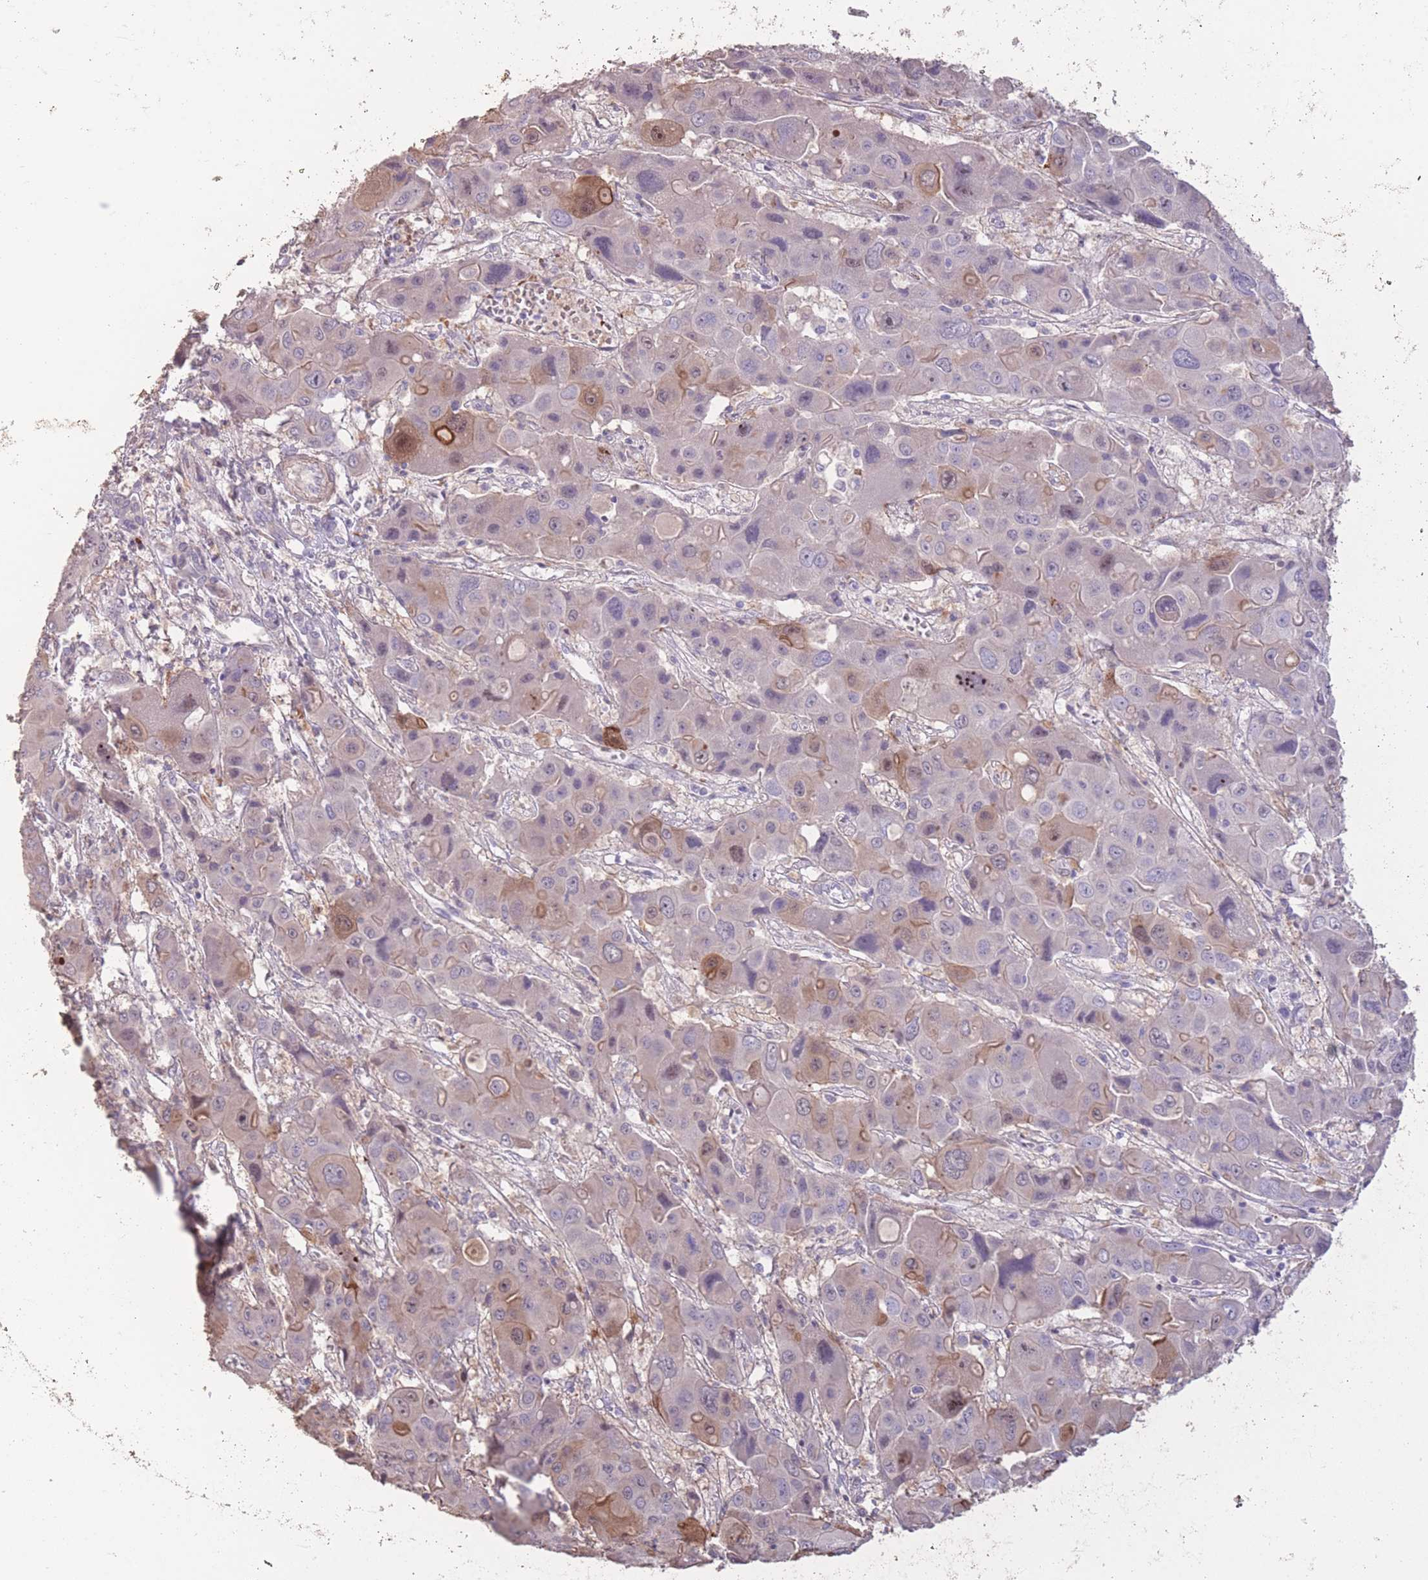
{"staining": {"intensity": "moderate", "quantity": "<25%", "location": "cytoplasmic/membranous"}, "tissue": "liver cancer", "cell_type": "Tumor cells", "image_type": "cancer", "snomed": [{"axis": "morphology", "description": "Cholangiocarcinoma"}, {"axis": "topography", "description": "Liver"}], "caption": "Immunohistochemistry (IHC) staining of liver cancer (cholangiocarcinoma), which displays low levels of moderate cytoplasmic/membranous staining in approximately <25% of tumor cells indicating moderate cytoplasmic/membranous protein expression. The staining was performed using DAB (brown) for protein detection and nuclei were counterstained in hematoxylin (blue).", "gene": "RSPH10B", "patient": {"sex": "male", "age": 67}}